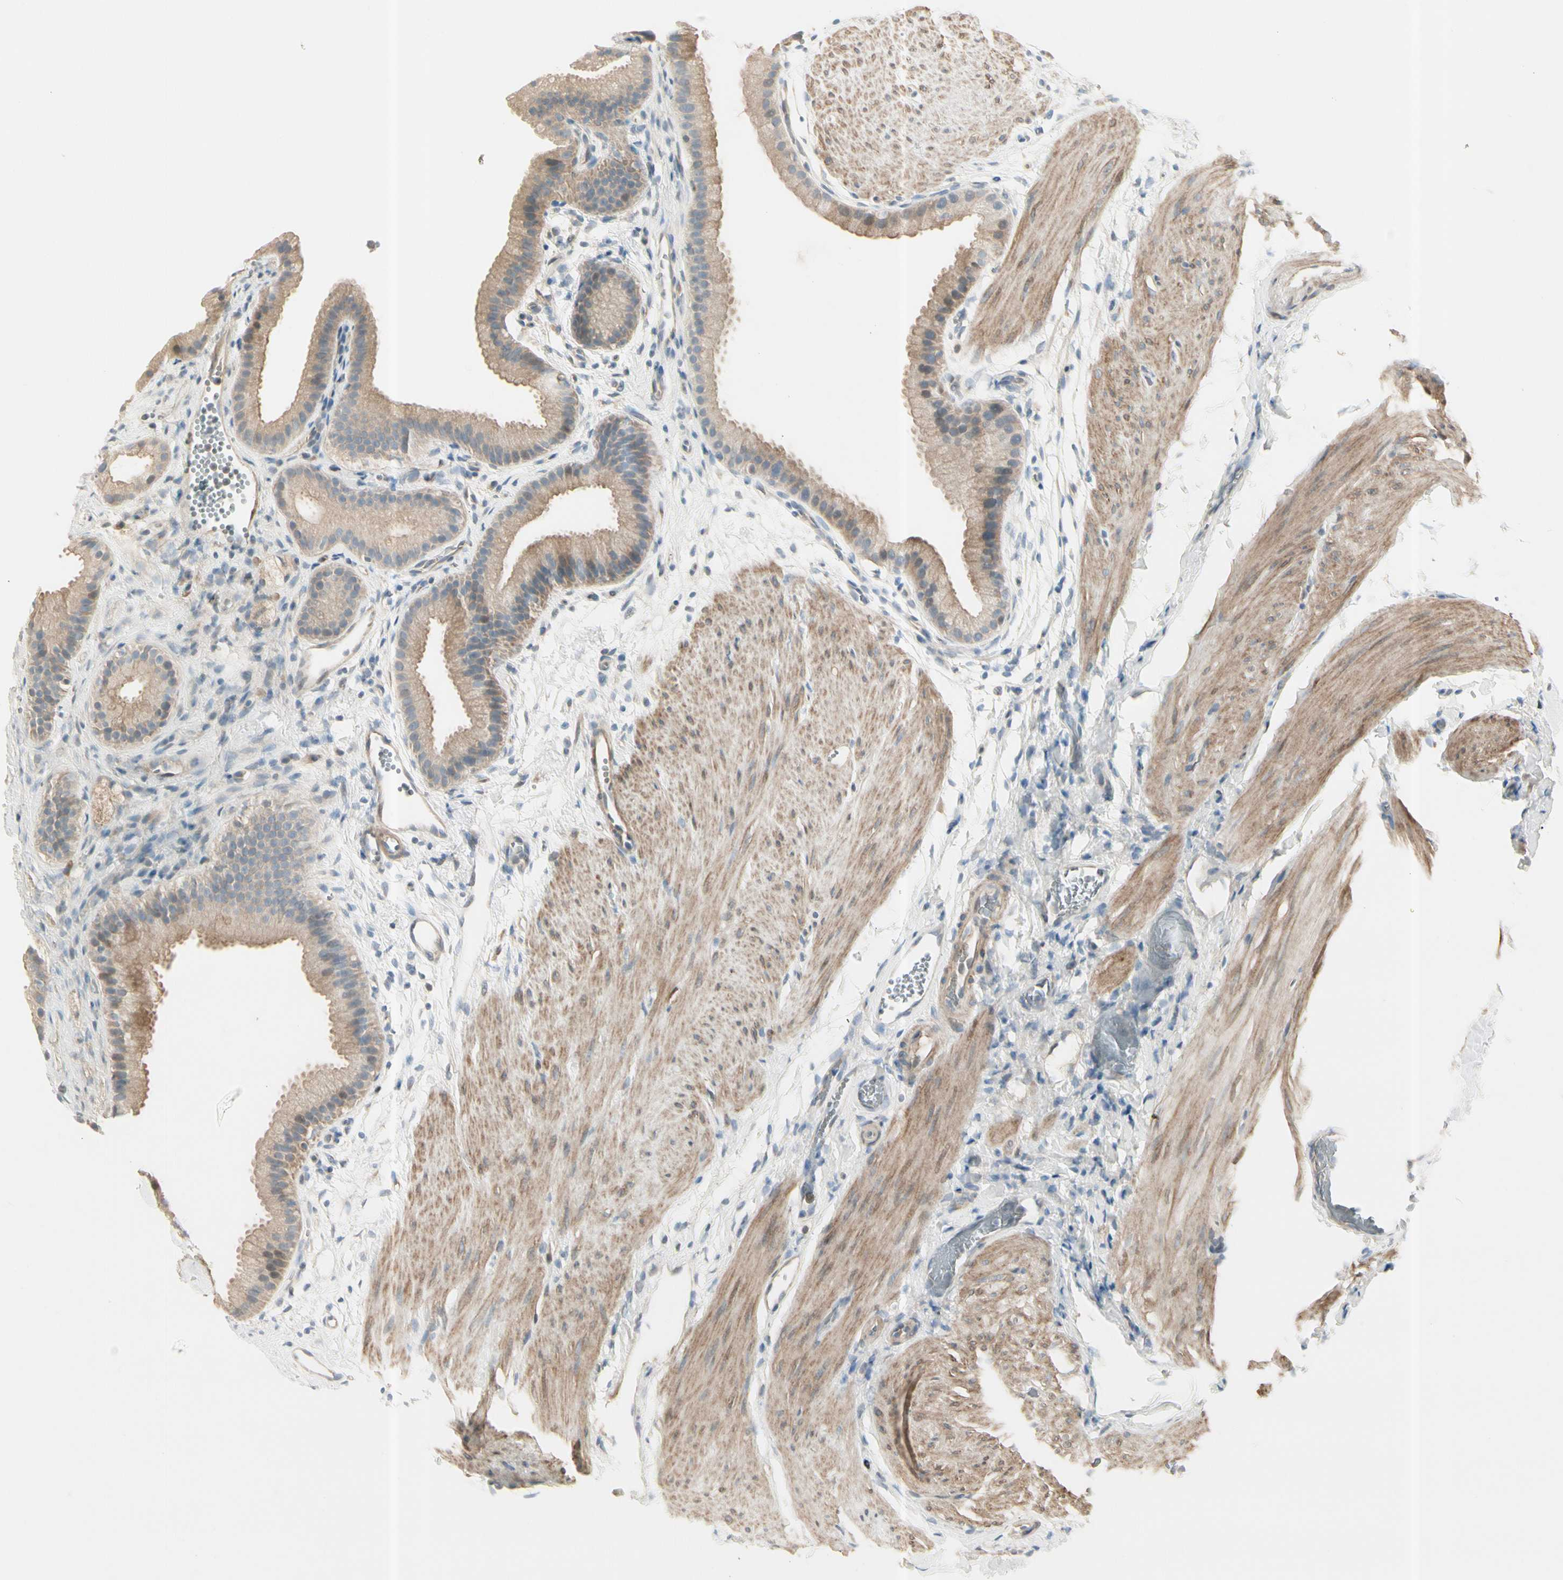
{"staining": {"intensity": "moderate", "quantity": ">75%", "location": "cytoplasmic/membranous"}, "tissue": "gallbladder", "cell_type": "Glandular cells", "image_type": "normal", "snomed": [{"axis": "morphology", "description": "Normal tissue, NOS"}, {"axis": "topography", "description": "Gallbladder"}], "caption": "An IHC histopathology image of unremarkable tissue is shown. Protein staining in brown highlights moderate cytoplasmic/membranous positivity in gallbladder within glandular cells. (IHC, brightfield microscopy, high magnification).", "gene": "CYP2E1", "patient": {"sex": "female", "age": 64}}